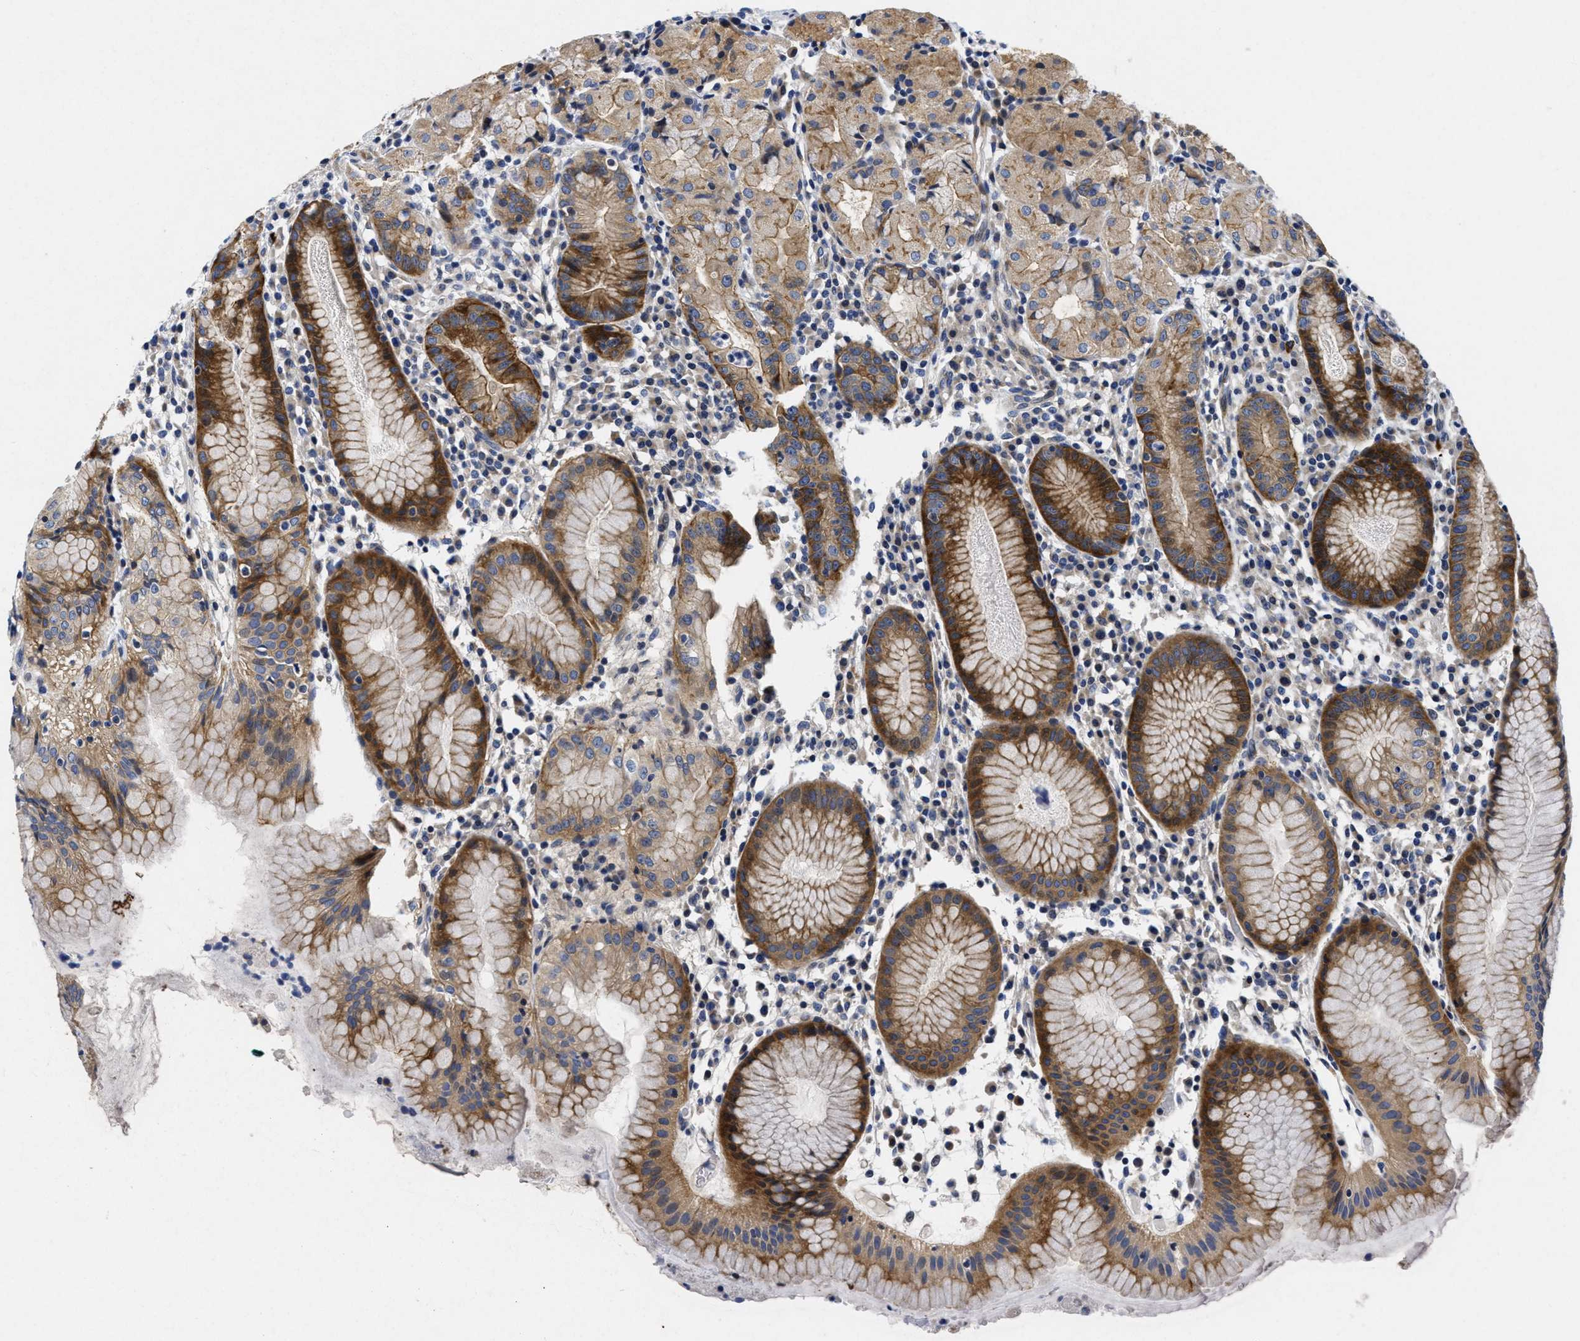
{"staining": {"intensity": "moderate", "quantity": "25%-75%", "location": "cytoplasmic/membranous"}, "tissue": "stomach", "cell_type": "Glandular cells", "image_type": "normal", "snomed": [{"axis": "morphology", "description": "Normal tissue, NOS"}, {"axis": "topography", "description": "Stomach"}, {"axis": "topography", "description": "Stomach, lower"}], "caption": "Brown immunohistochemical staining in benign human stomach reveals moderate cytoplasmic/membranous positivity in approximately 25%-75% of glandular cells.", "gene": "LAD1", "patient": {"sex": "female", "age": 75}}